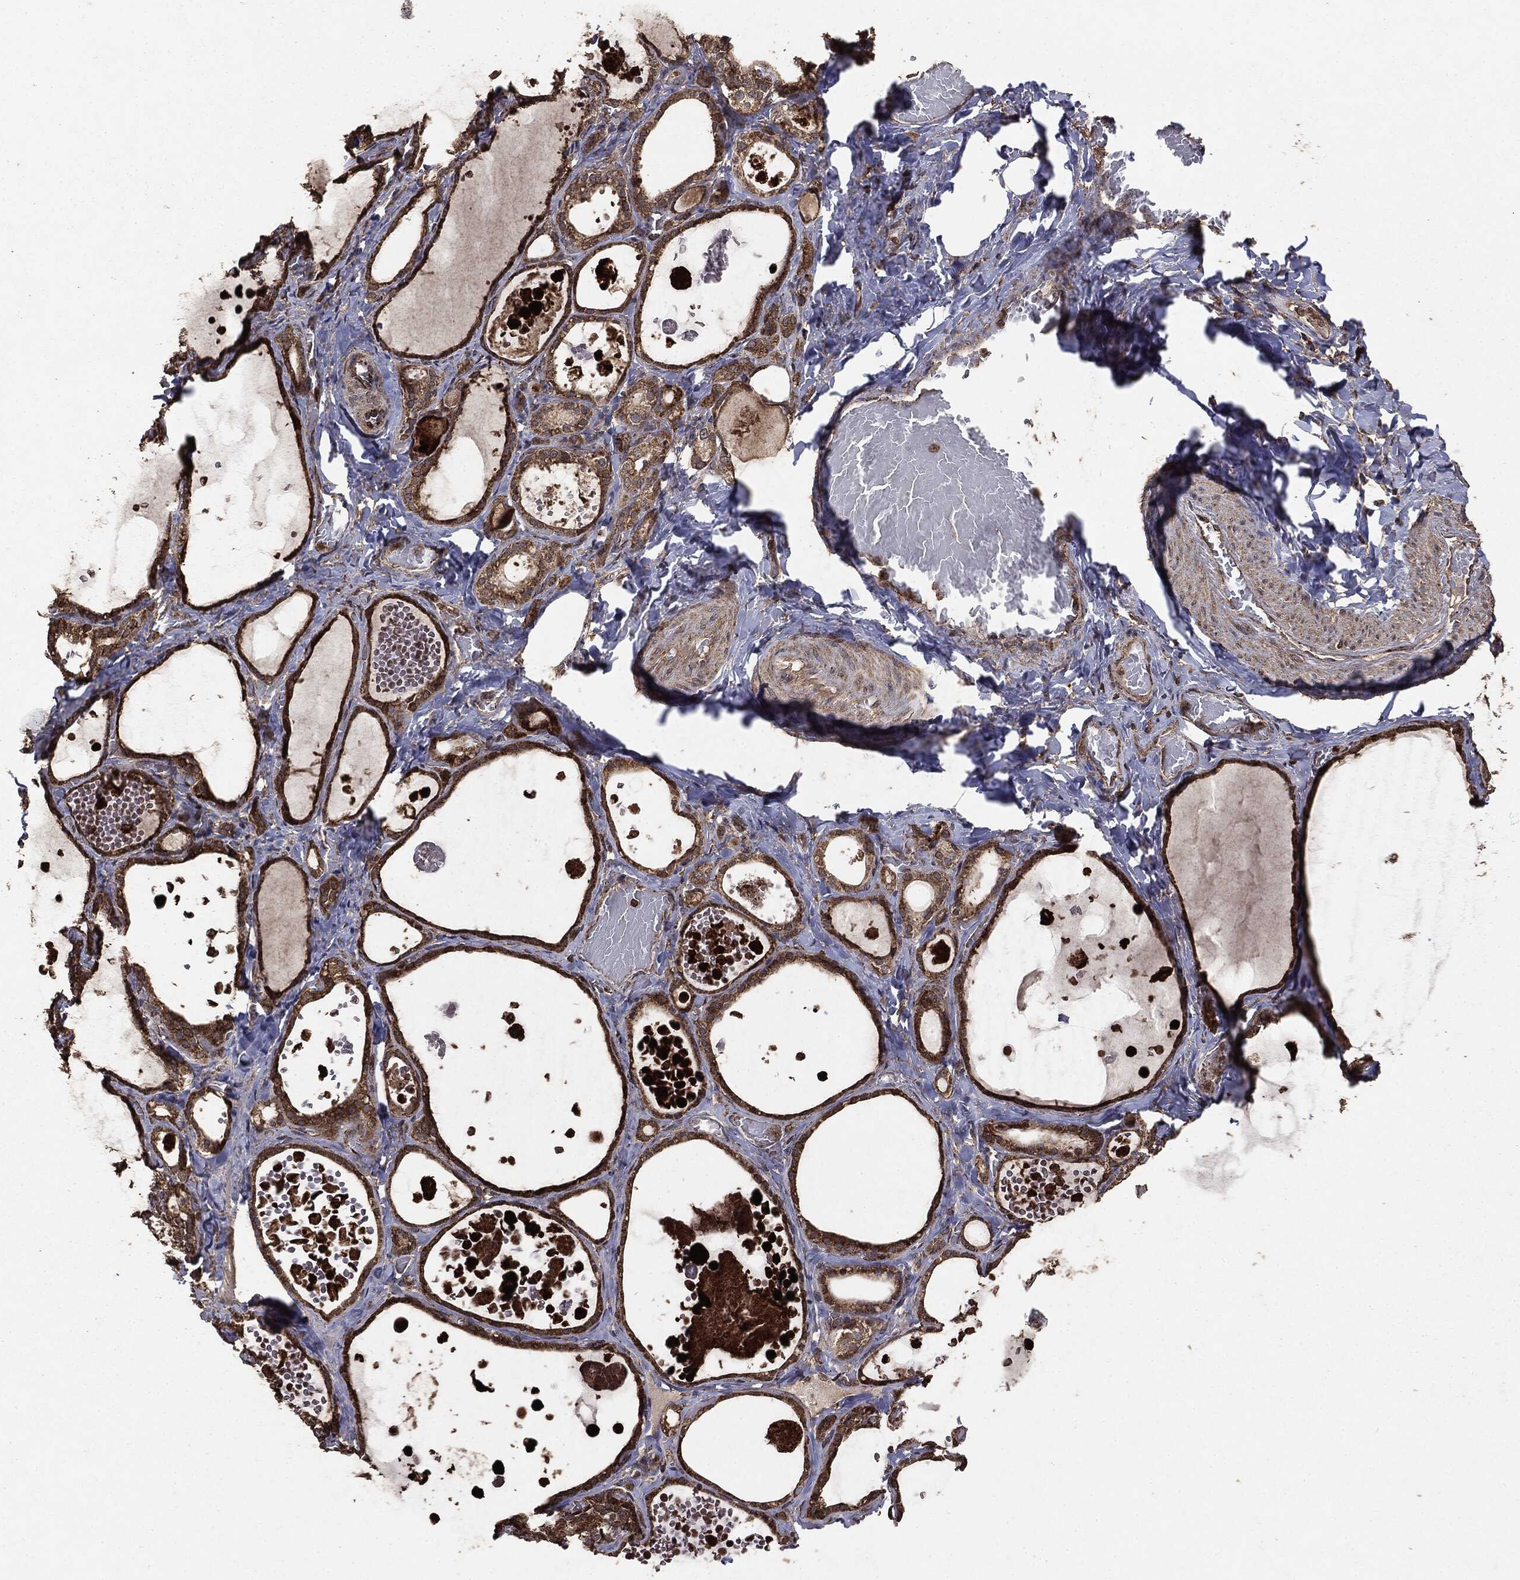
{"staining": {"intensity": "strong", "quantity": ">75%", "location": "cytoplasmic/membranous"}, "tissue": "thyroid gland", "cell_type": "Glandular cells", "image_type": "normal", "snomed": [{"axis": "morphology", "description": "Normal tissue, NOS"}, {"axis": "topography", "description": "Thyroid gland"}], "caption": "Human thyroid gland stained with a brown dye reveals strong cytoplasmic/membranous positive staining in approximately >75% of glandular cells.", "gene": "MTOR", "patient": {"sex": "female", "age": 56}}